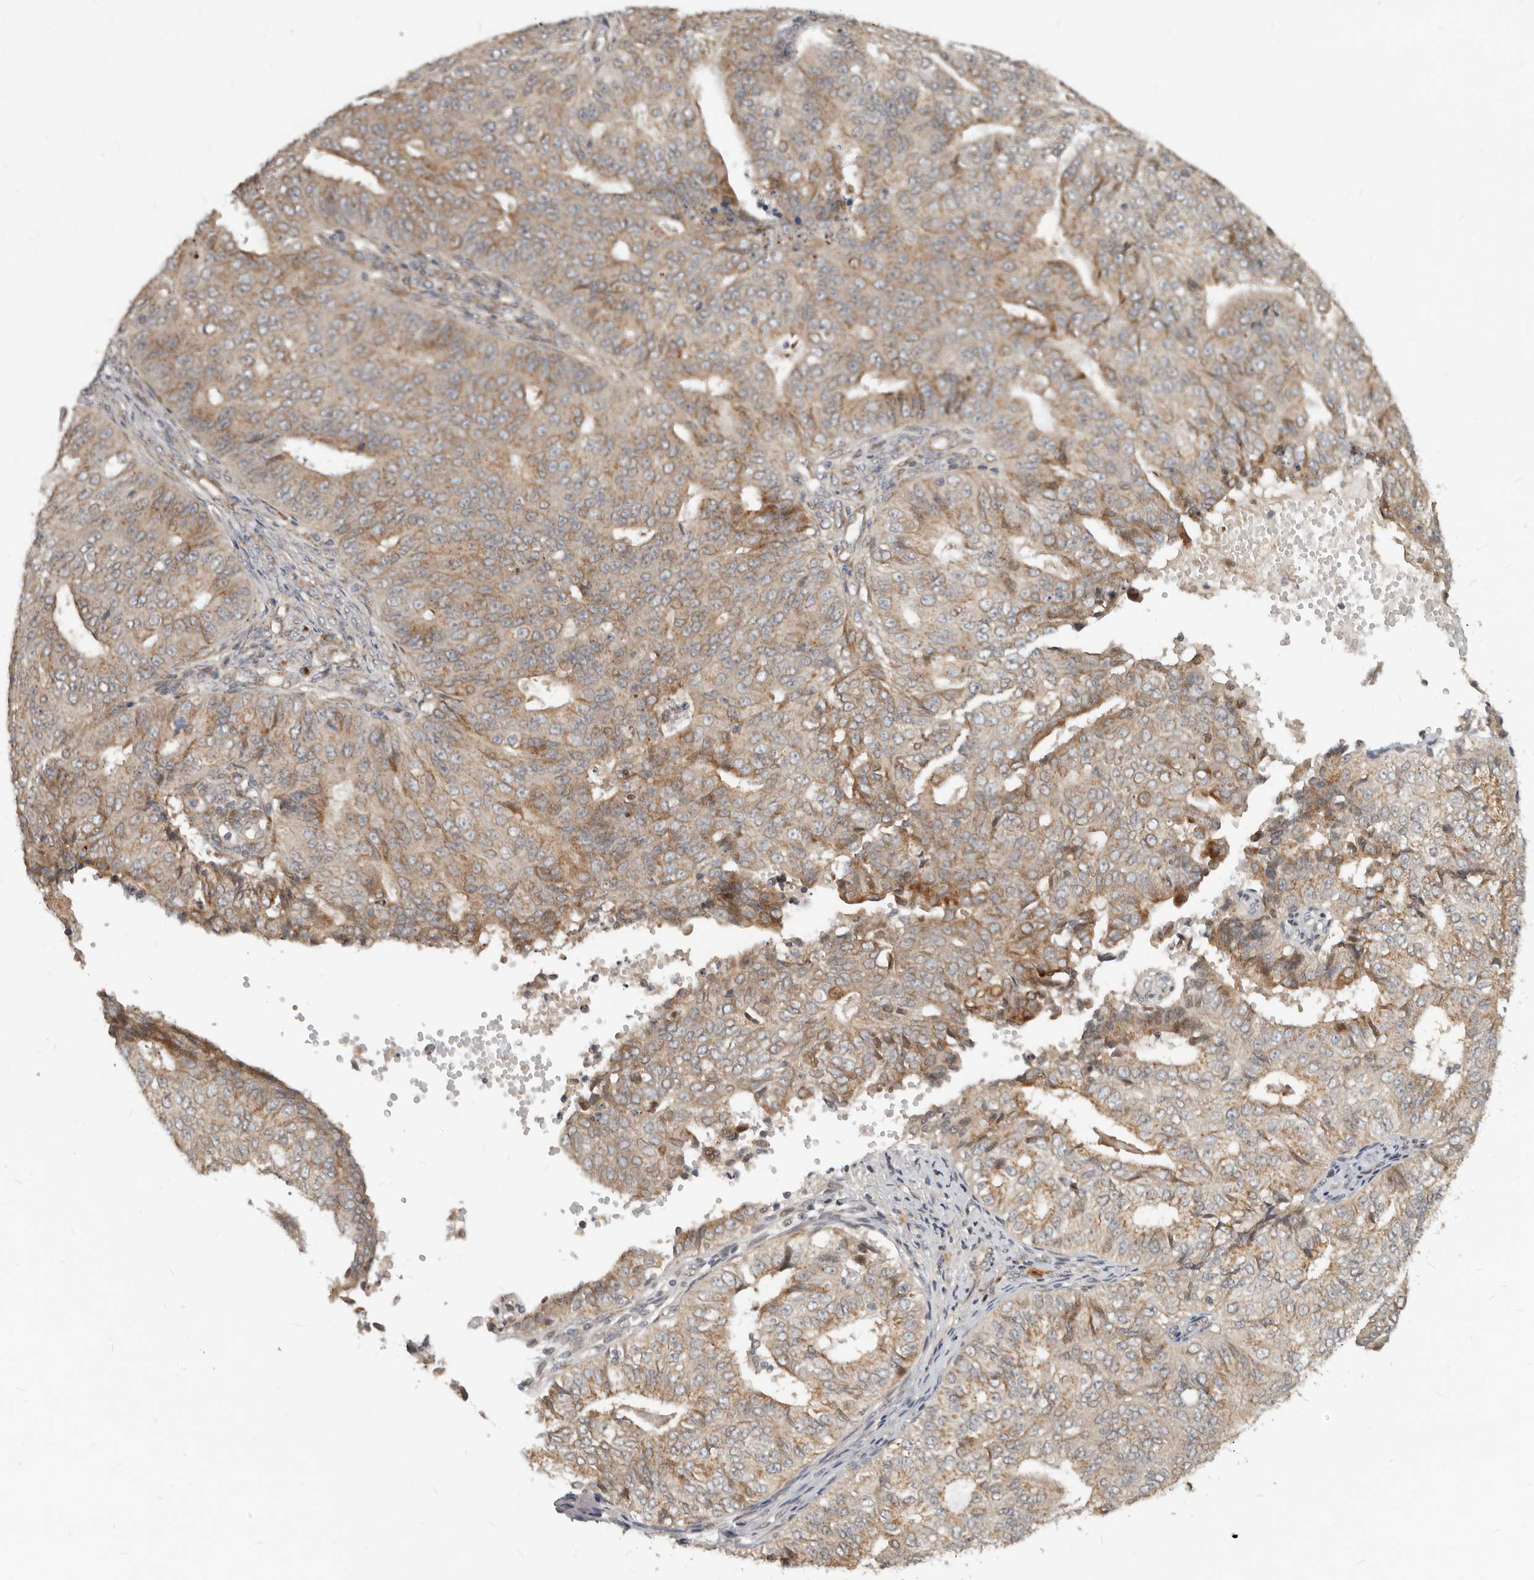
{"staining": {"intensity": "moderate", "quantity": ">75%", "location": "cytoplasmic/membranous"}, "tissue": "endometrial cancer", "cell_type": "Tumor cells", "image_type": "cancer", "snomed": [{"axis": "morphology", "description": "Adenocarcinoma, NOS"}, {"axis": "topography", "description": "Endometrium"}], "caption": "Tumor cells exhibit medium levels of moderate cytoplasmic/membranous expression in approximately >75% of cells in endometrial cancer (adenocarcinoma).", "gene": "NPY4R", "patient": {"sex": "female", "age": 32}}